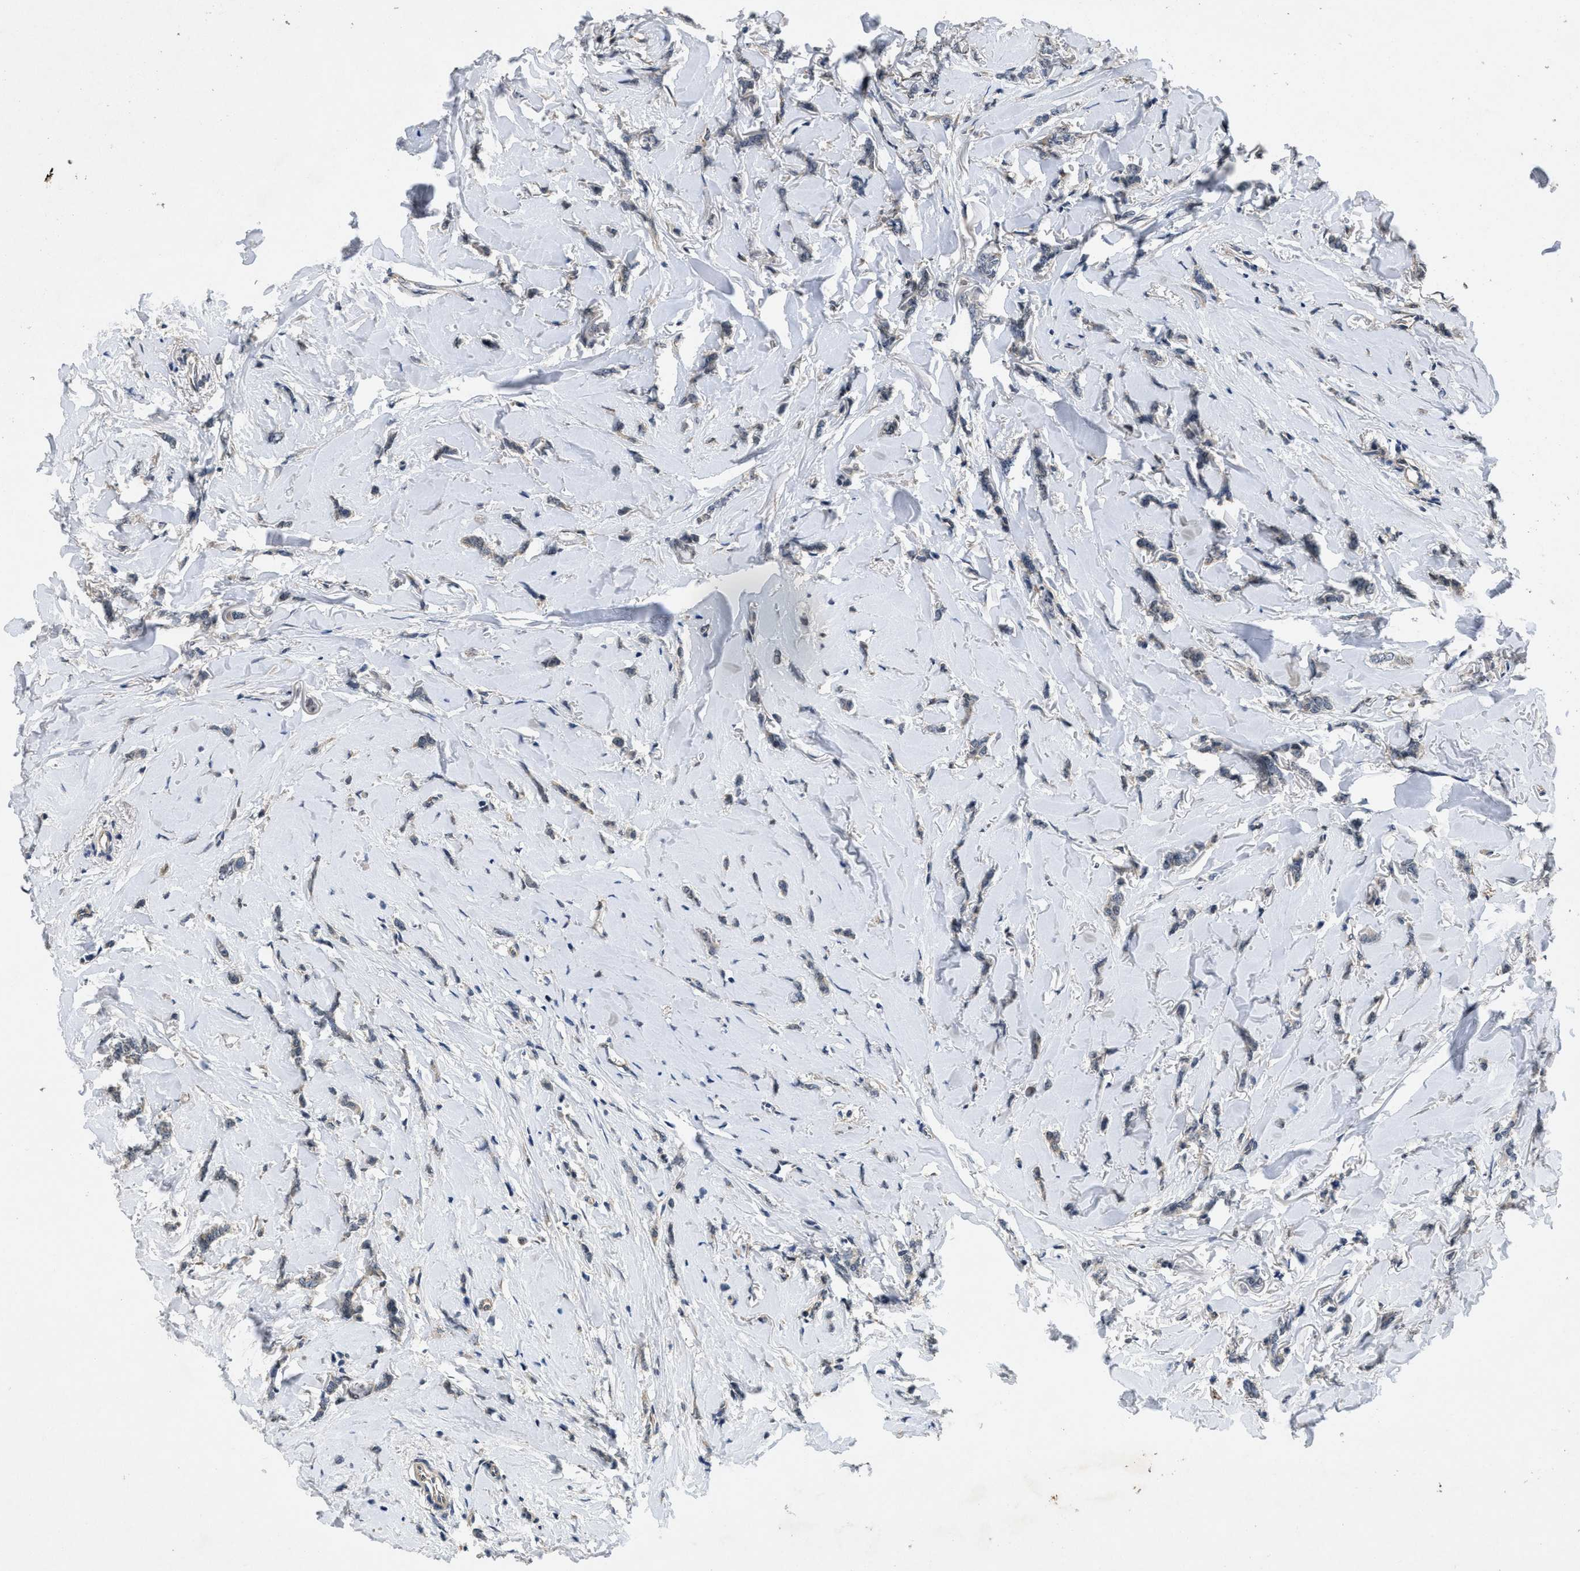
{"staining": {"intensity": "negative", "quantity": "none", "location": "none"}, "tissue": "breast cancer", "cell_type": "Tumor cells", "image_type": "cancer", "snomed": [{"axis": "morphology", "description": "Lobular carcinoma"}, {"axis": "topography", "description": "Skin"}, {"axis": "topography", "description": "Breast"}], "caption": "Breast cancer (lobular carcinoma) was stained to show a protein in brown. There is no significant staining in tumor cells. Brightfield microscopy of IHC stained with DAB (3,3'-diaminobenzidine) (brown) and hematoxylin (blue), captured at high magnification.", "gene": "PAPOLG", "patient": {"sex": "female", "age": 46}}